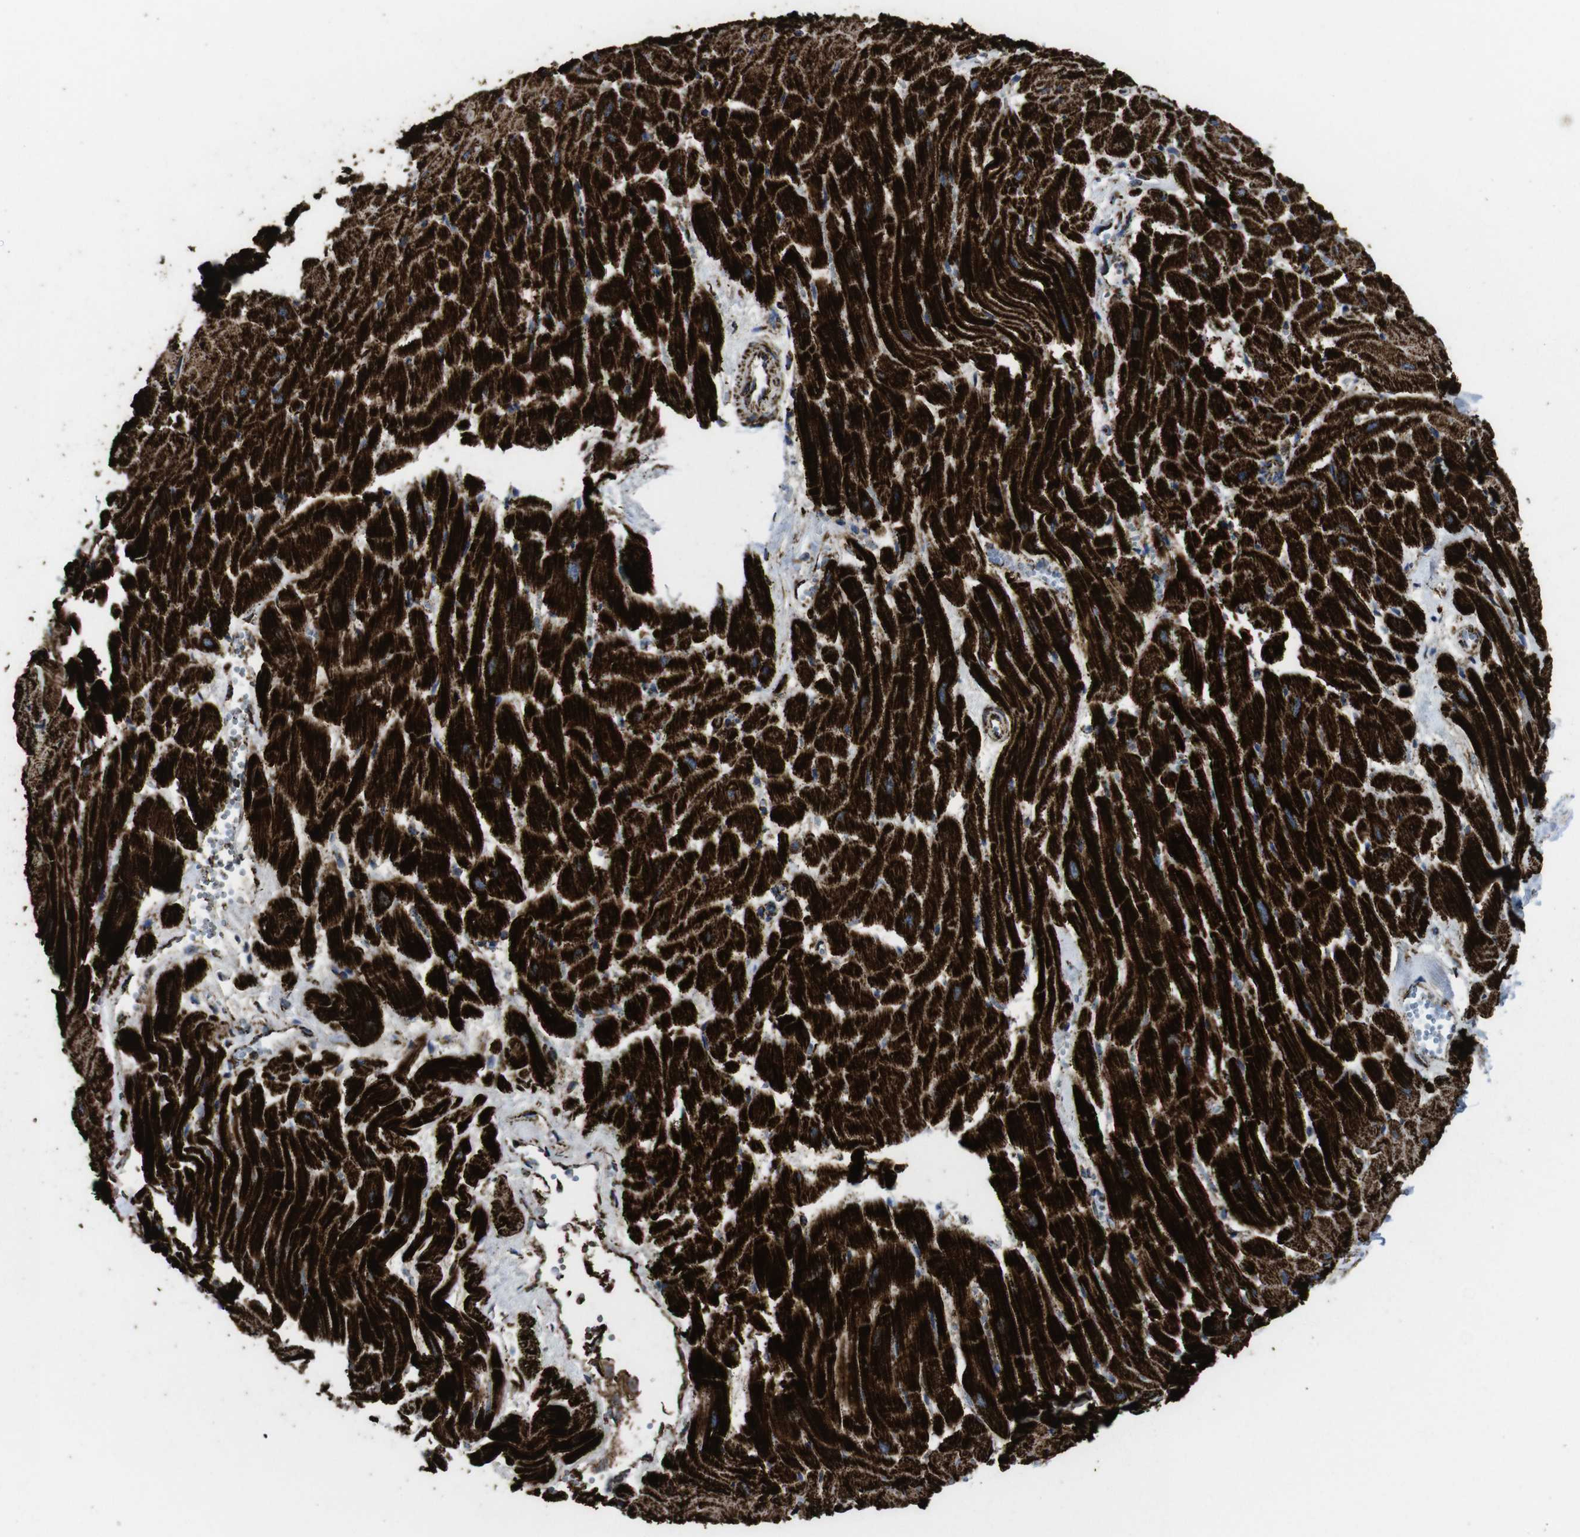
{"staining": {"intensity": "strong", "quantity": ">75%", "location": "cytoplasmic/membranous"}, "tissue": "heart muscle", "cell_type": "Cardiomyocytes", "image_type": "normal", "snomed": [{"axis": "morphology", "description": "Normal tissue, NOS"}, {"axis": "topography", "description": "Heart"}], "caption": "High-power microscopy captured an immunohistochemistry histopathology image of benign heart muscle, revealing strong cytoplasmic/membranous staining in approximately >75% of cardiomyocytes.", "gene": "ATP5F1A", "patient": {"sex": "female", "age": 19}}